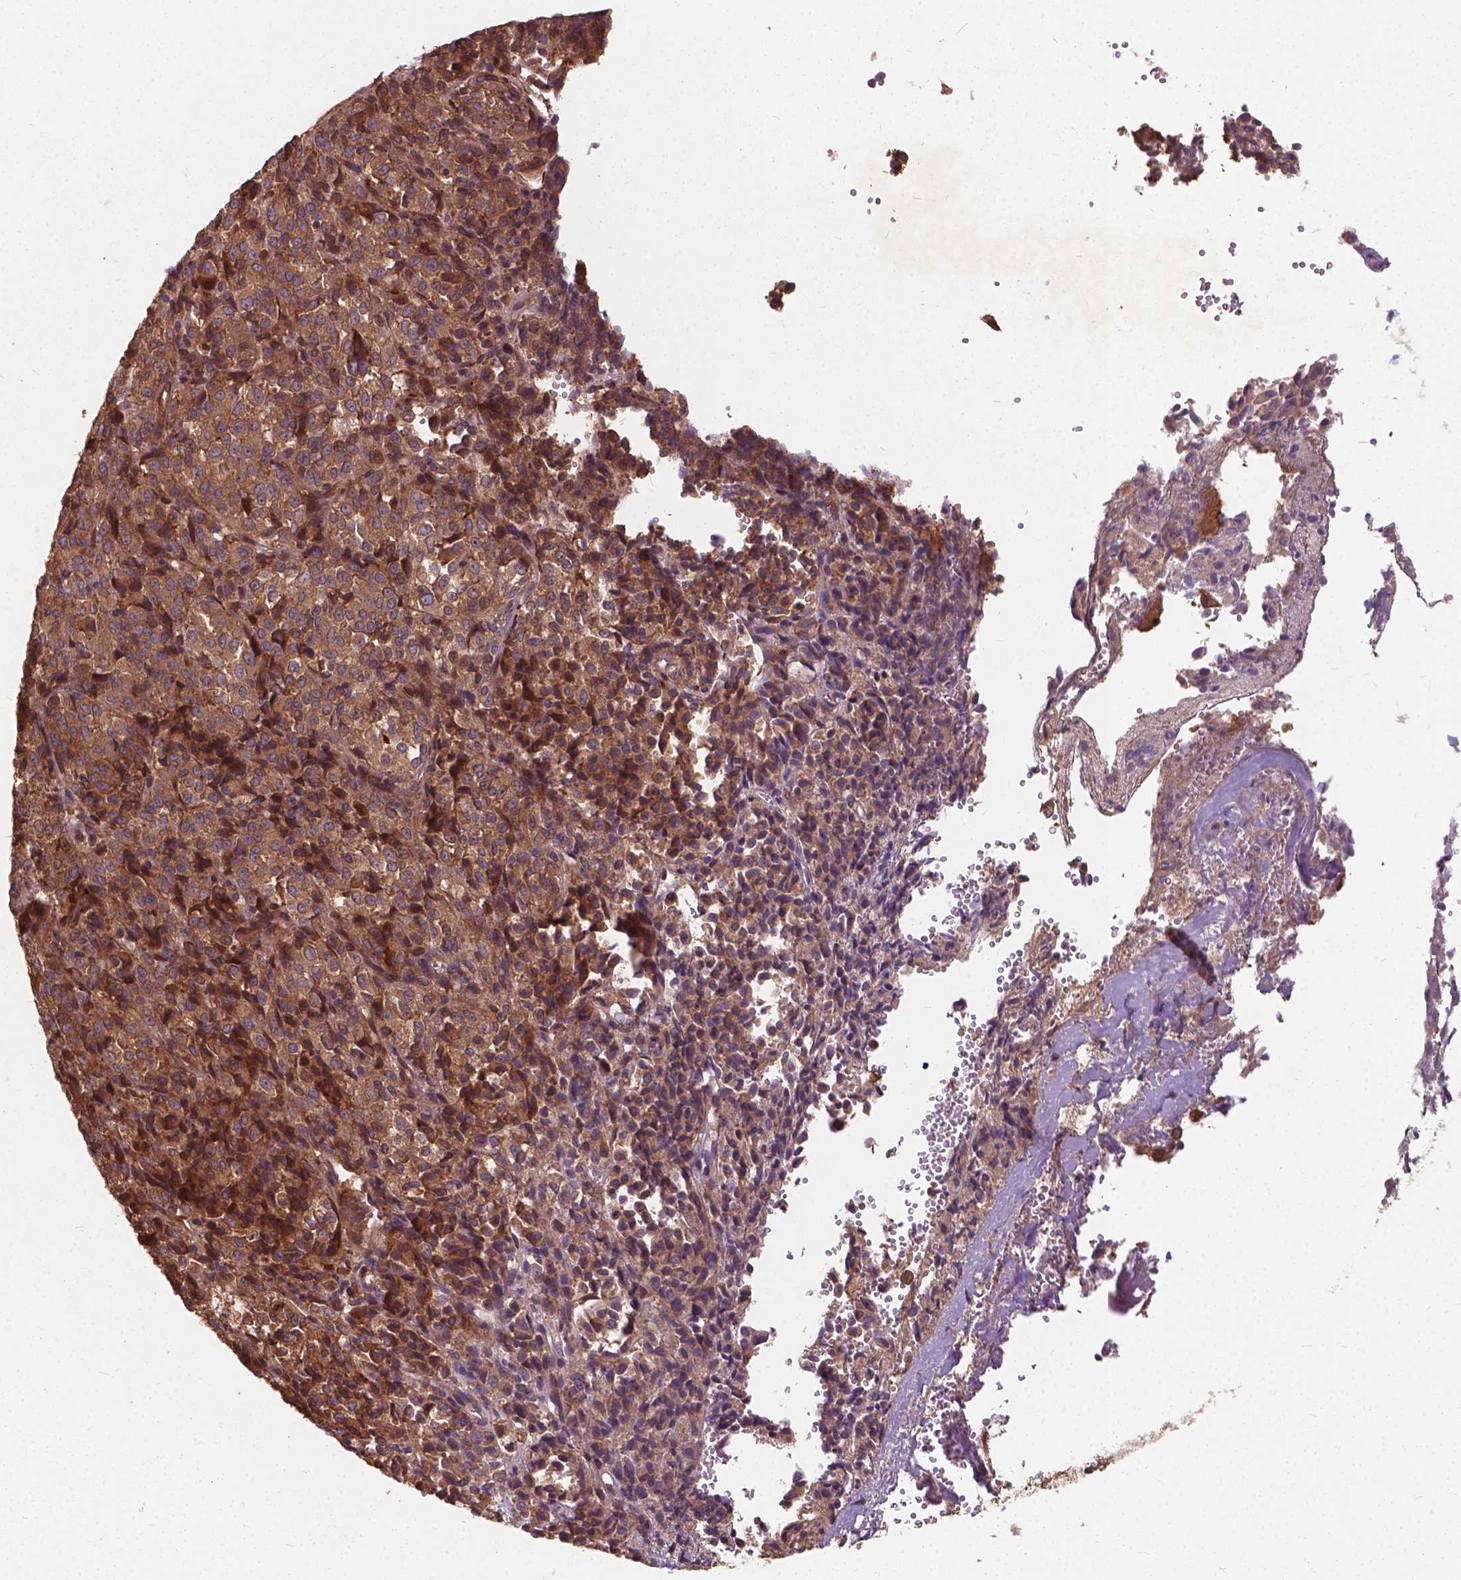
{"staining": {"intensity": "moderate", "quantity": ">75%", "location": "cytoplasmic/membranous"}, "tissue": "melanoma", "cell_type": "Tumor cells", "image_type": "cancer", "snomed": [{"axis": "morphology", "description": "Malignant melanoma, Metastatic site"}, {"axis": "topography", "description": "Brain"}], "caption": "The photomicrograph demonstrates staining of malignant melanoma (metastatic site), revealing moderate cytoplasmic/membranous protein positivity (brown color) within tumor cells.", "gene": "UBXN2A", "patient": {"sex": "female", "age": 56}}